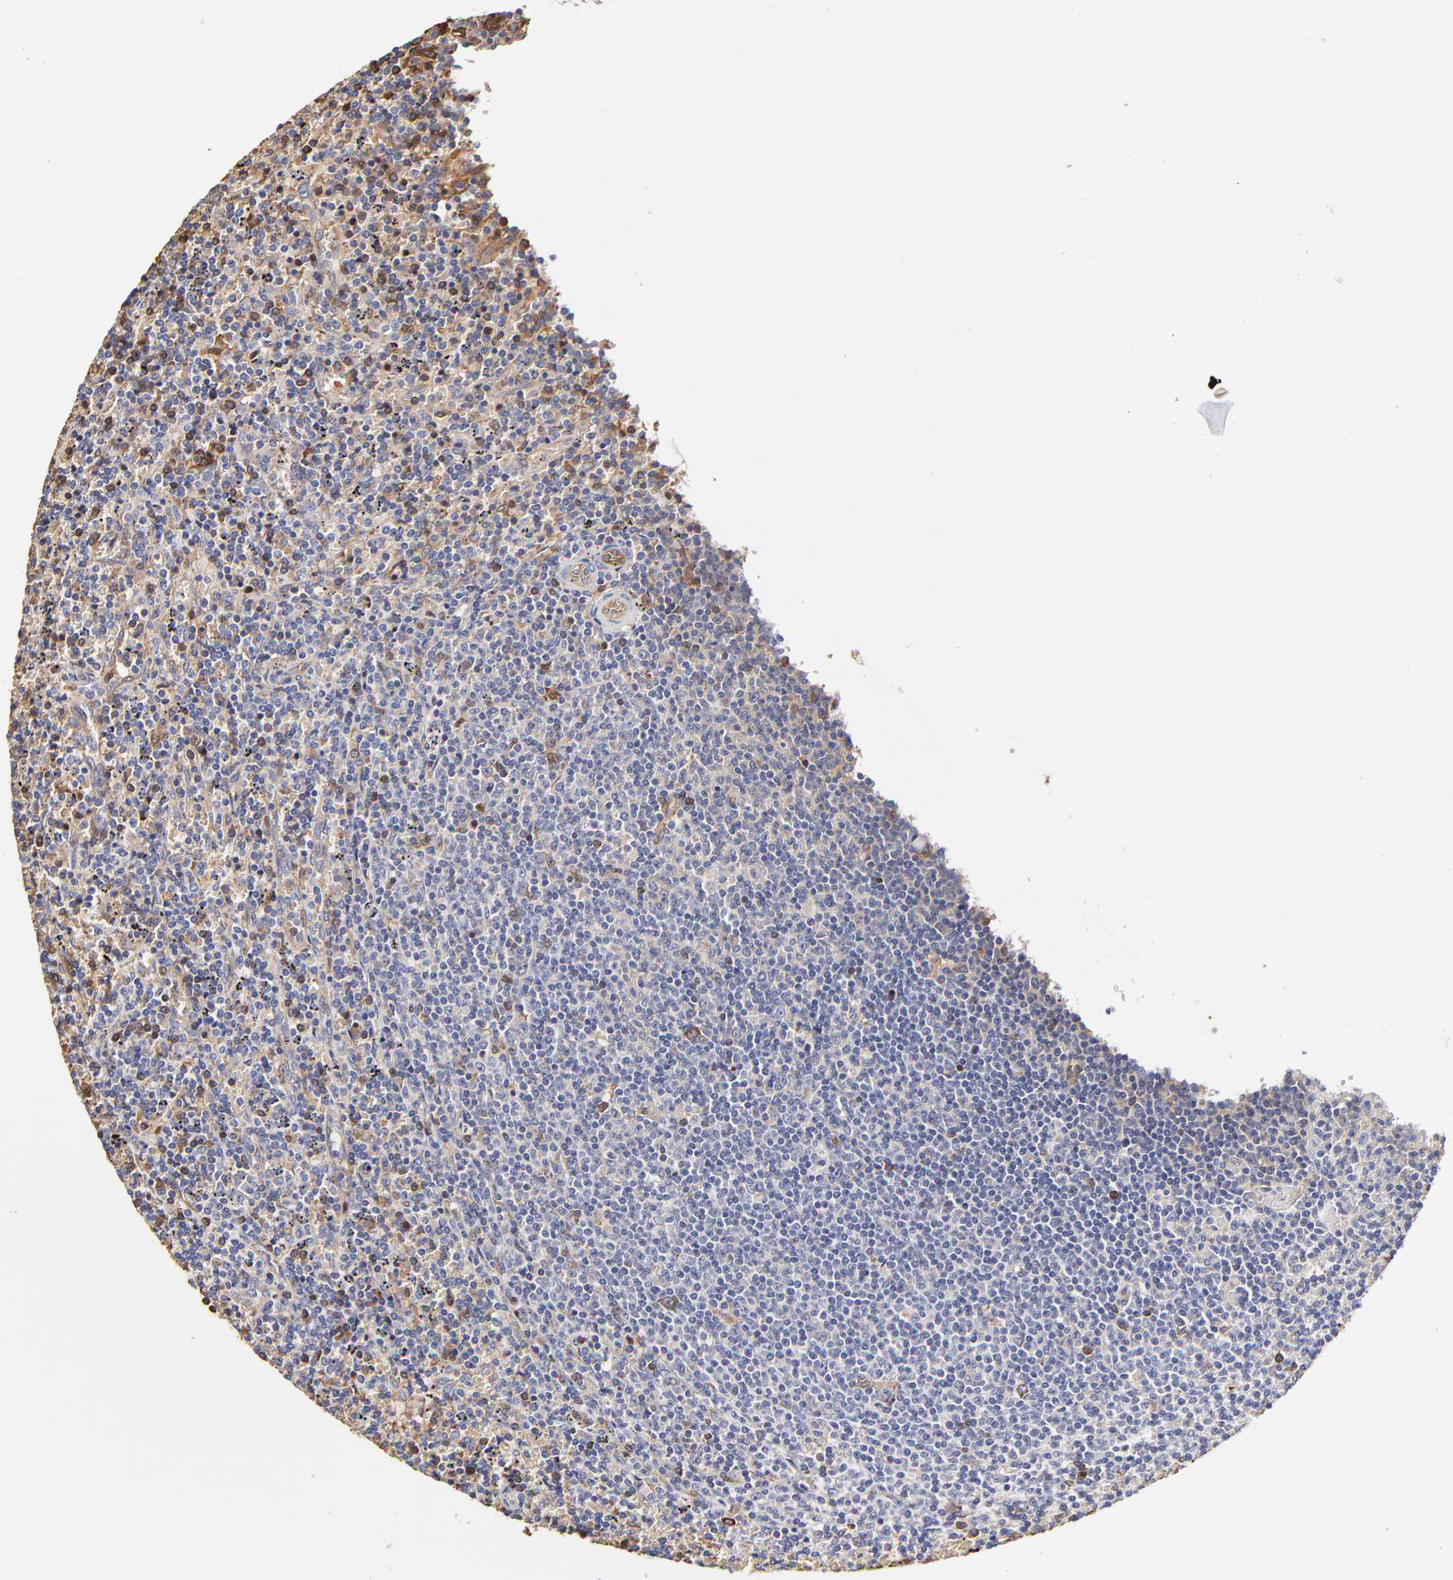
{"staining": {"intensity": "moderate", "quantity": "25%-75%", "location": "cytoplasmic/membranous"}, "tissue": "lymphoma", "cell_type": "Tumor cells", "image_type": "cancer", "snomed": [{"axis": "morphology", "description": "Malignant lymphoma, non-Hodgkin's type, Low grade"}, {"axis": "topography", "description": "Spleen"}], "caption": "High-magnification brightfield microscopy of lymphoma stained with DAB (brown) and counterstained with hematoxylin (blue). tumor cells exhibit moderate cytoplasmic/membranous positivity is seen in about25%-75% of cells.", "gene": "CD2AP", "patient": {"sex": "female", "age": 50}}